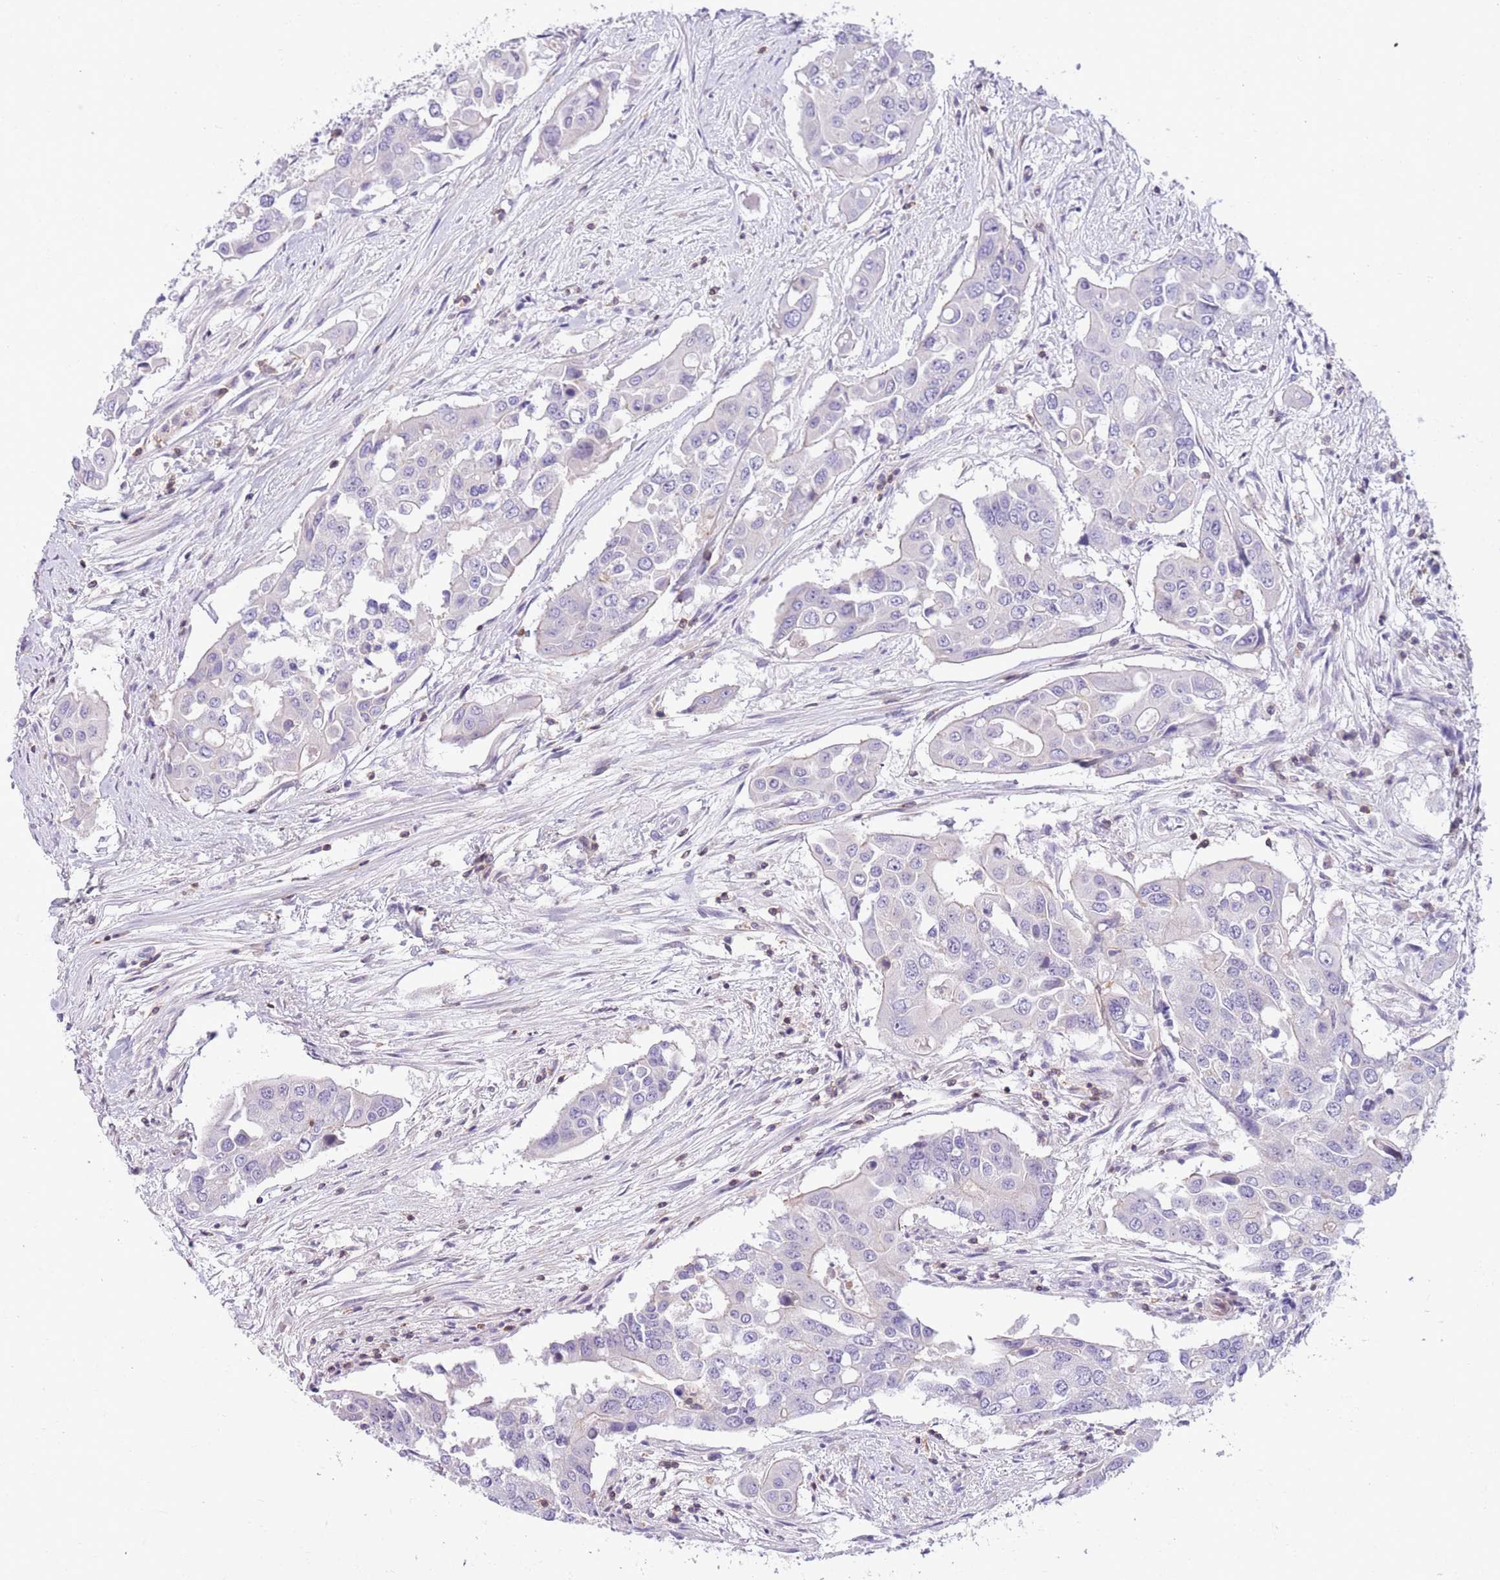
{"staining": {"intensity": "negative", "quantity": "none", "location": "none"}, "tissue": "colorectal cancer", "cell_type": "Tumor cells", "image_type": "cancer", "snomed": [{"axis": "morphology", "description": "Adenocarcinoma, NOS"}, {"axis": "topography", "description": "Colon"}], "caption": "The histopathology image exhibits no significant positivity in tumor cells of colorectal adenocarcinoma.", "gene": "OR4Q3", "patient": {"sex": "male", "age": 77}}